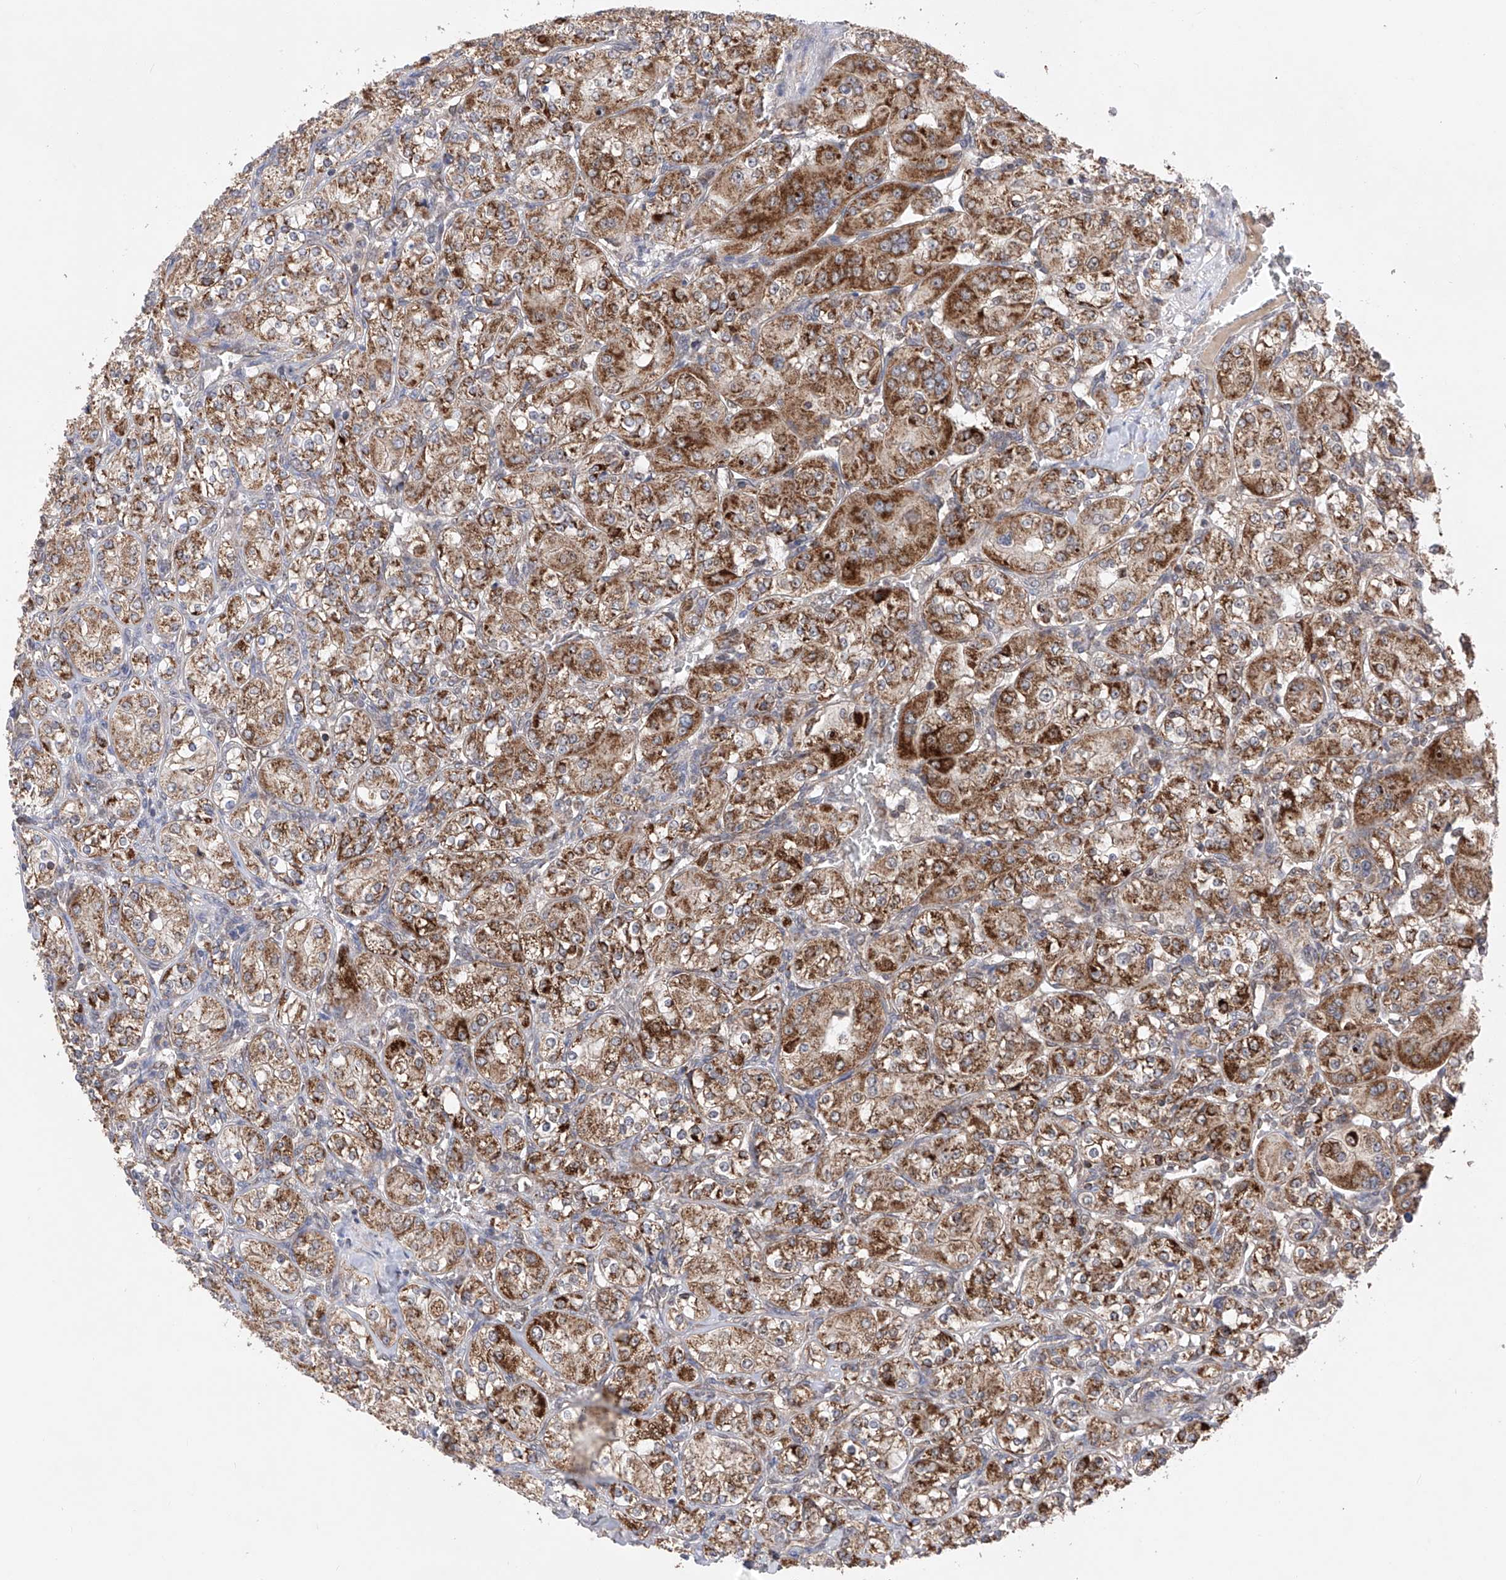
{"staining": {"intensity": "moderate", "quantity": ">75%", "location": "cytoplasmic/membranous"}, "tissue": "renal cancer", "cell_type": "Tumor cells", "image_type": "cancer", "snomed": [{"axis": "morphology", "description": "Adenocarcinoma, NOS"}, {"axis": "topography", "description": "Kidney"}], "caption": "A micrograph of human renal adenocarcinoma stained for a protein displays moderate cytoplasmic/membranous brown staining in tumor cells. (Stains: DAB (3,3'-diaminobenzidine) in brown, nuclei in blue, Microscopy: brightfield microscopy at high magnification).", "gene": "SDHAF4", "patient": {"sex": "male", "age": 77}}